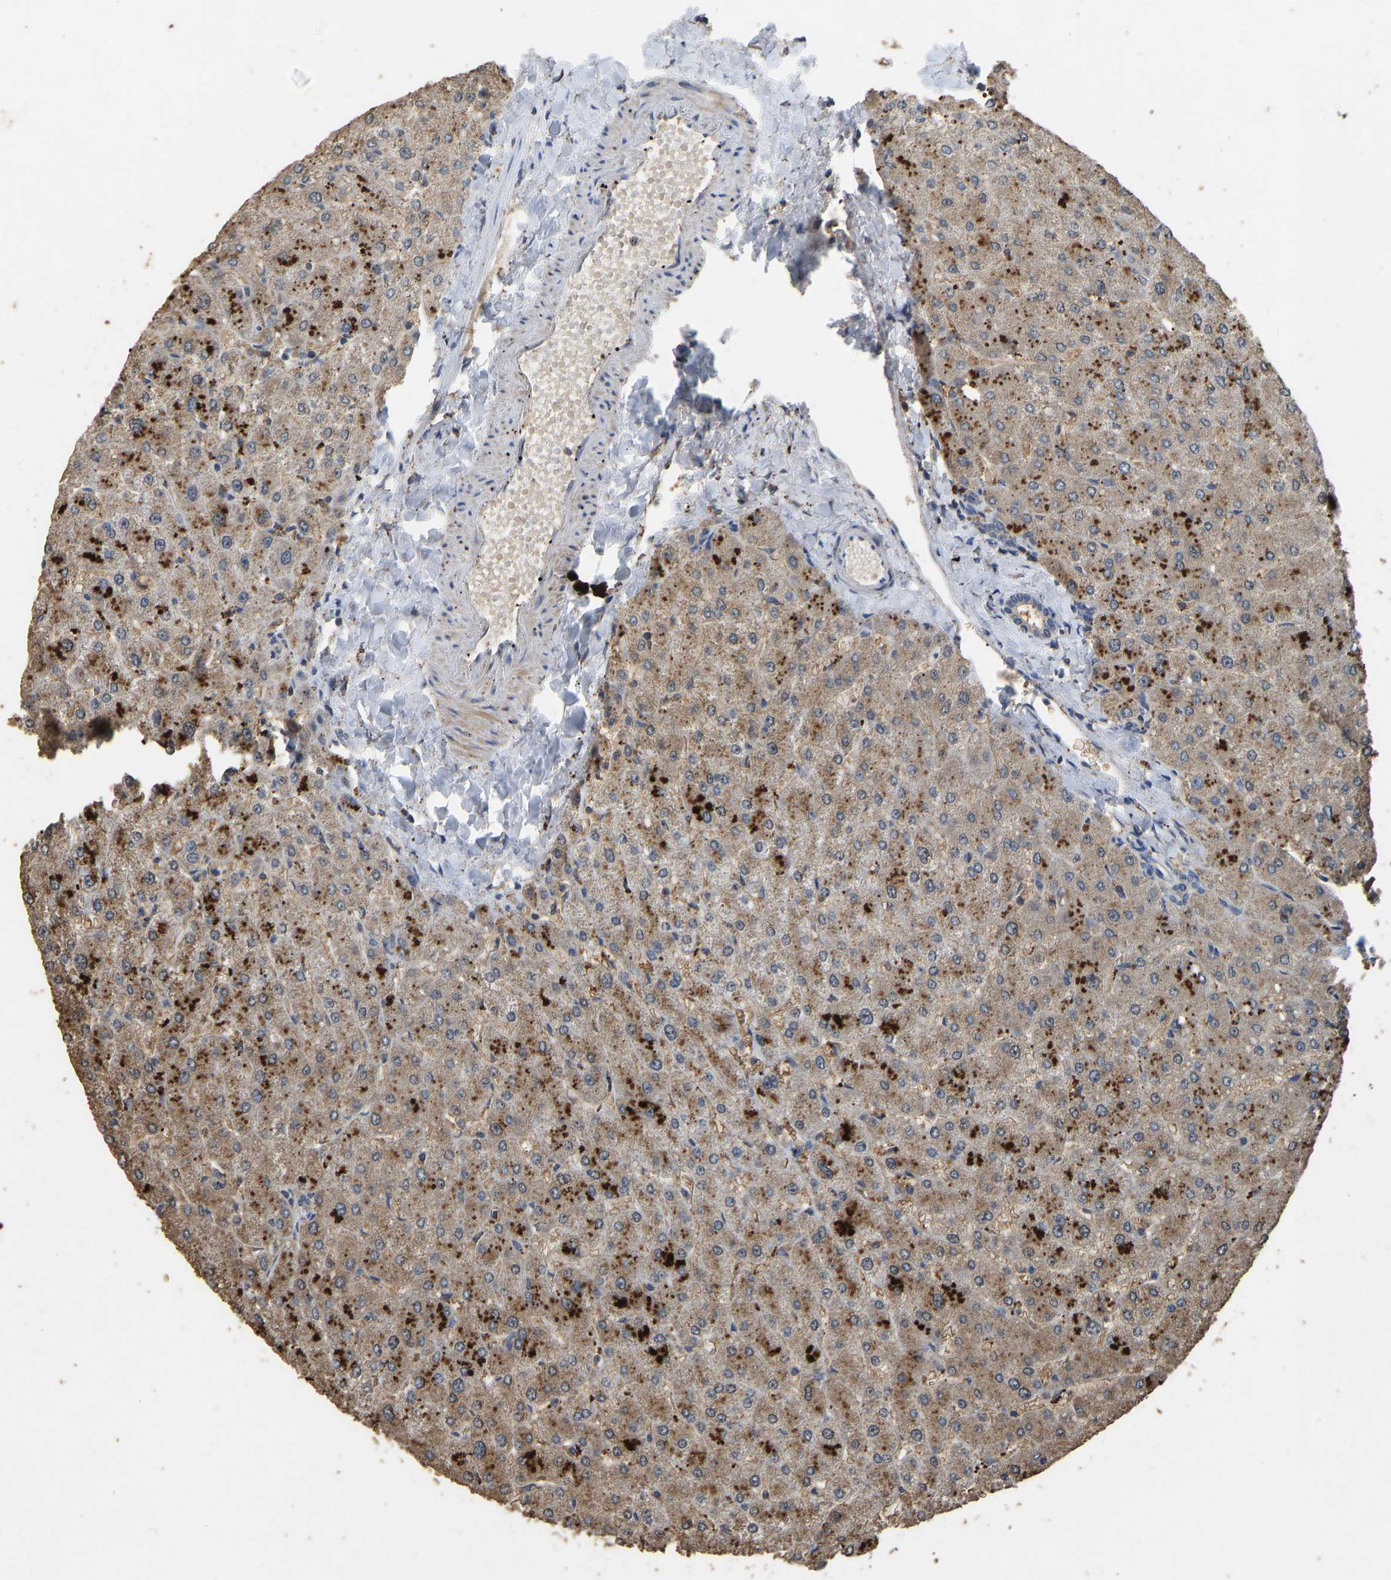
{"staining": {"intensity": "negative", "quantity": "none", "location": "none"}, "tissue": "liver", "cell_type": "Cholangiocytes", "image_type": "normal", "snomed": [{"axis": "morphology", "description": "Normal tissue, NOS"}, {"axis": "topography", "description": "Liver"}], "caption": "An immunohistochemistry (IHC) image of benign liver is shown. There is no staining in cholangiocytes of liver. (DAB (3,3'-diaminobenzidine) immunohistochemistry (IHC) visualized using brightfield microscopy, high magnification).", "gene": "CIDEC", "patient": {"sex": "male", "age": 55}}